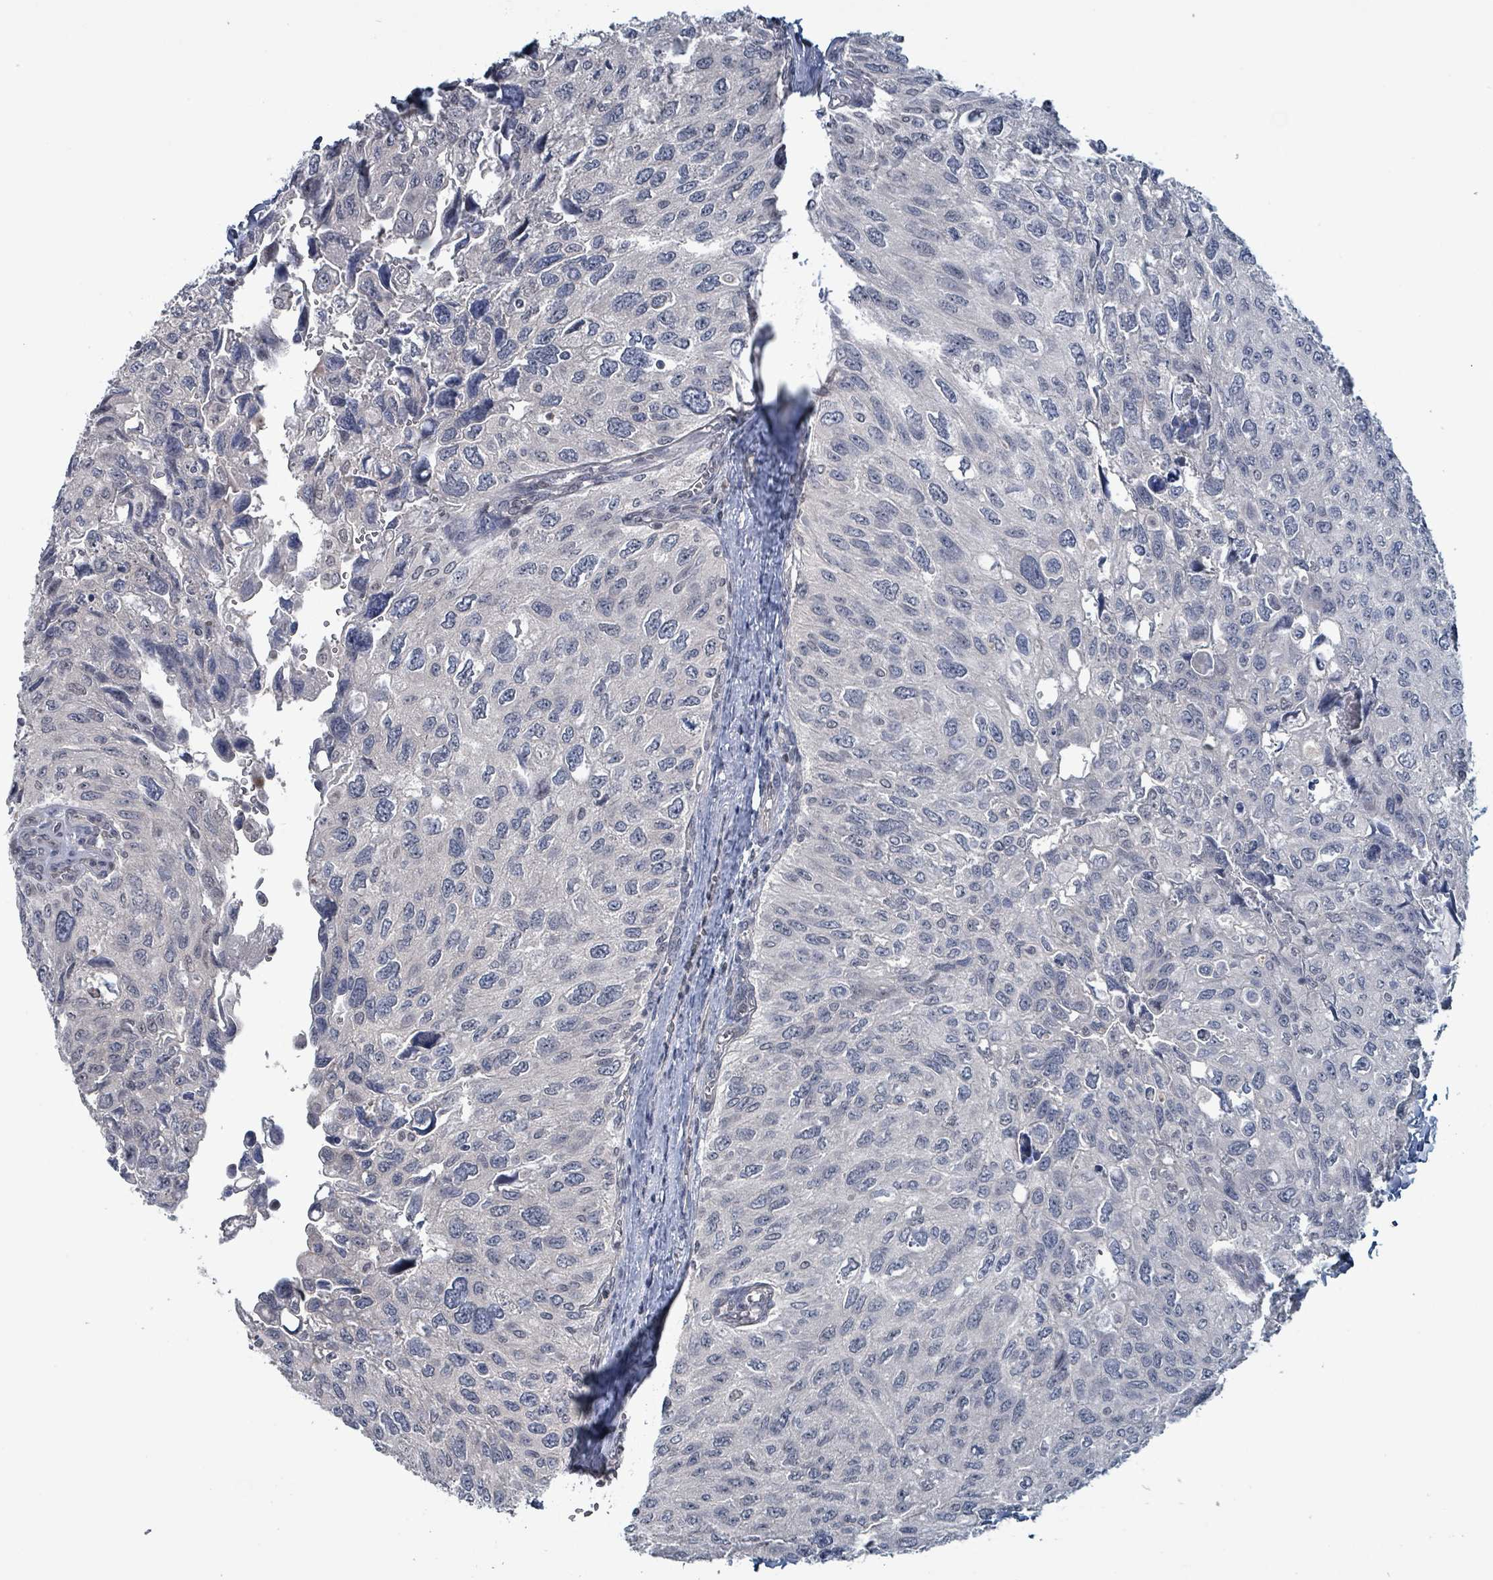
{"staining": {"intensity": "weak", "quantity": "<25%", "location": "nuclear"}, "tissue": "urothelial cancer", "cell_type": "Tumor cells", "image_type": "cancer", "snomed": [{"axis": "morphology", "description": "Urothelial carcinoma, NOS"}, {"axis": "topography", "description": "Urinary bladder"}], "caption": "DAB (3,3'-diaminobenzidine) immunohistochemical staining of urothelial cancer exhibits no significant positivity in tumor cells.", "gene": "BIVM", "patient": {"sex": "male", "age": 80}}